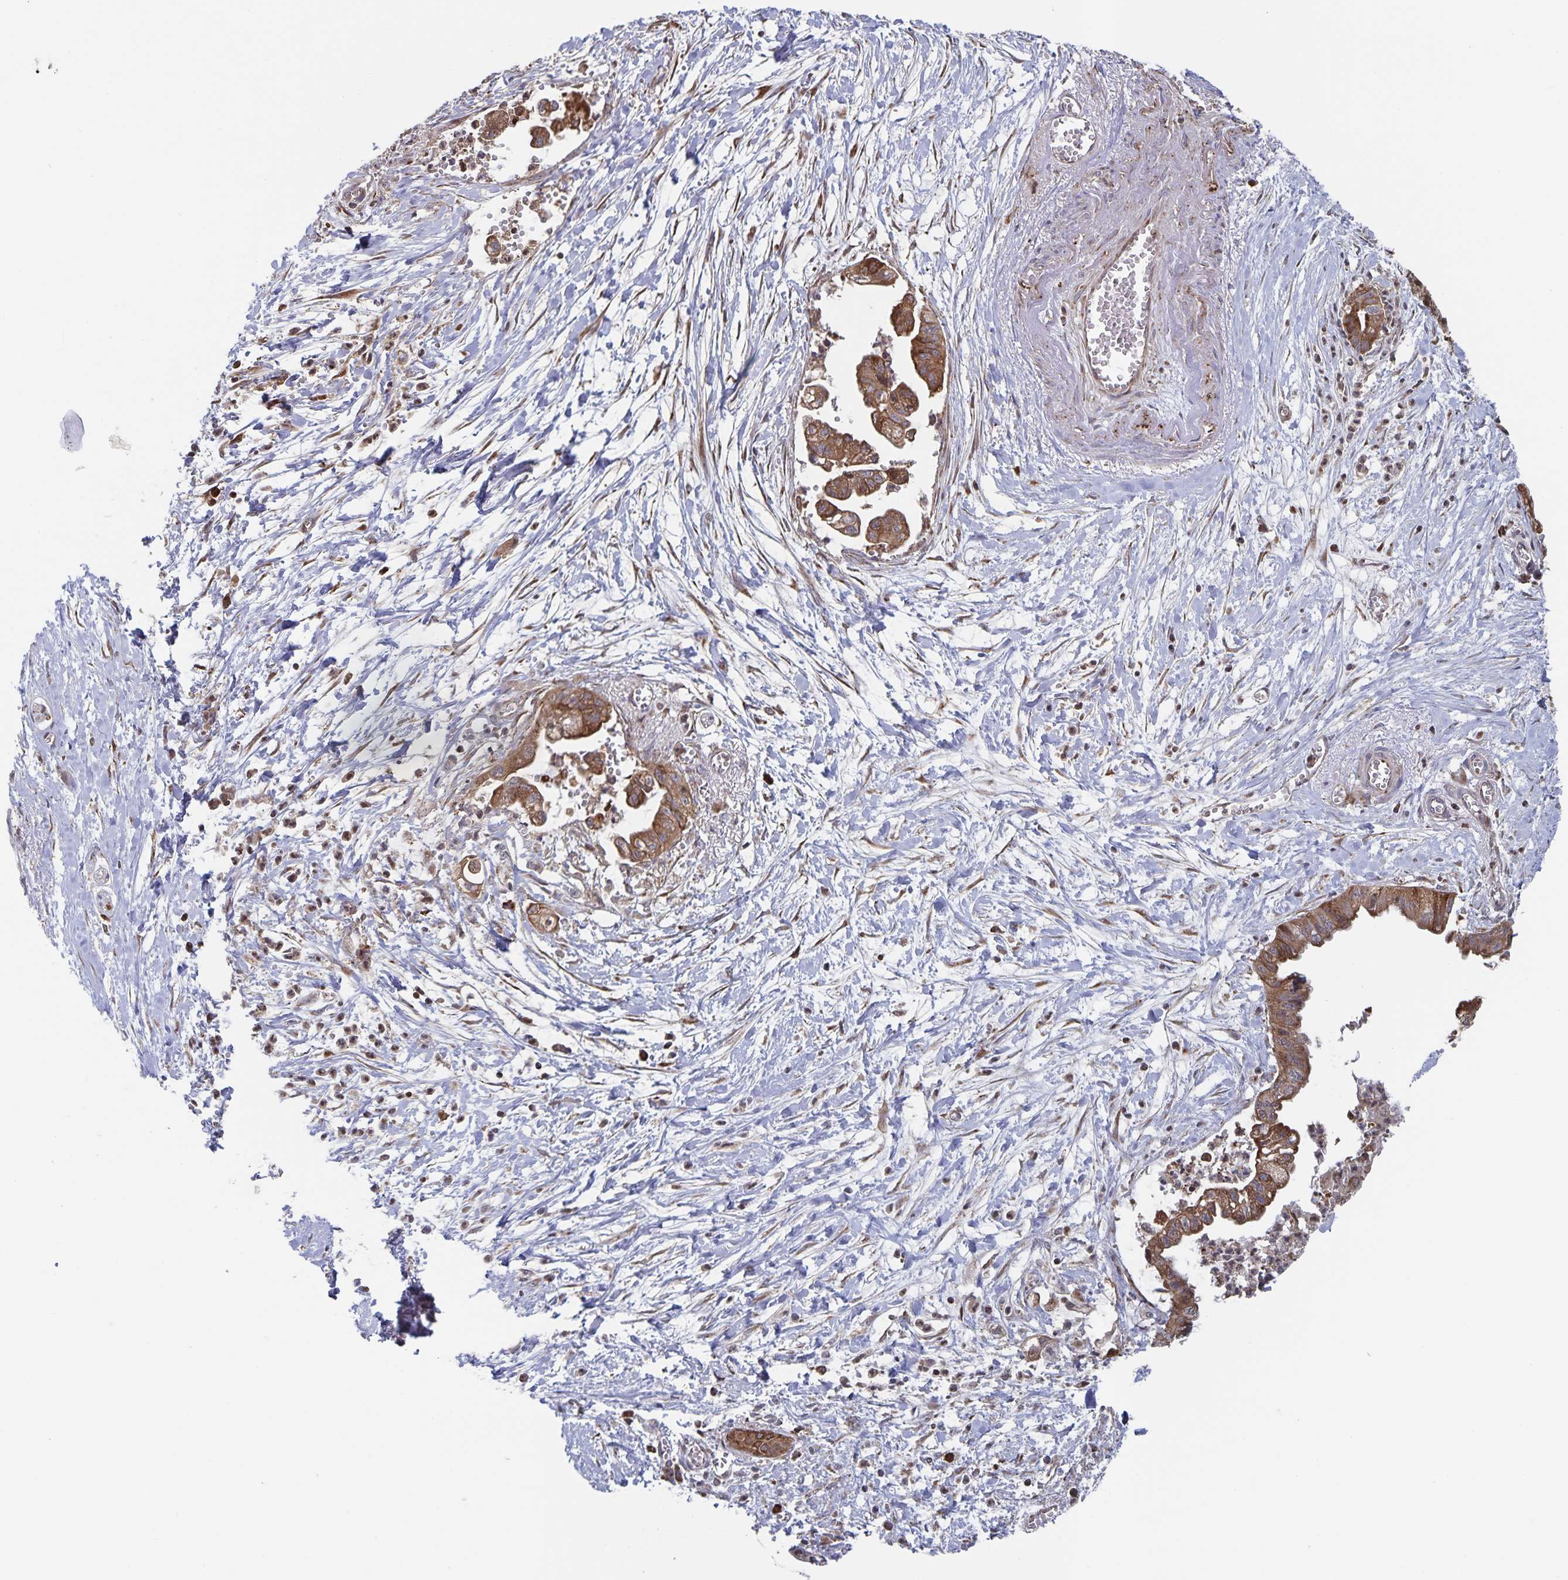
{"staining": {"intensity": "moderate", "quantity": ">75%", "location": "cytoplasmic/membranous,nuclear"}, "tissue": "pancreatic cancer", "cell_type": "Tumor cells", "image_type": "cancer", "snomed": [{"axis": "morphology", "description": "Adenocarcinoma, NOS"}, {"axis": "topography", "description": "Pancreas"}], "caption": "Protein staining by immunohistochemistry shows moderate cytoplasmic/membranous and nuclear expression in about >75% of tumor cells in pancreatic cancer (adenocarcinoma). The staining was performed using DAB, with brown indicating positive protein expression. Nuclei are stained blue with hematoxylin.", "gene": "ACACA", "patient": {"sex": "male", "age": 71}}